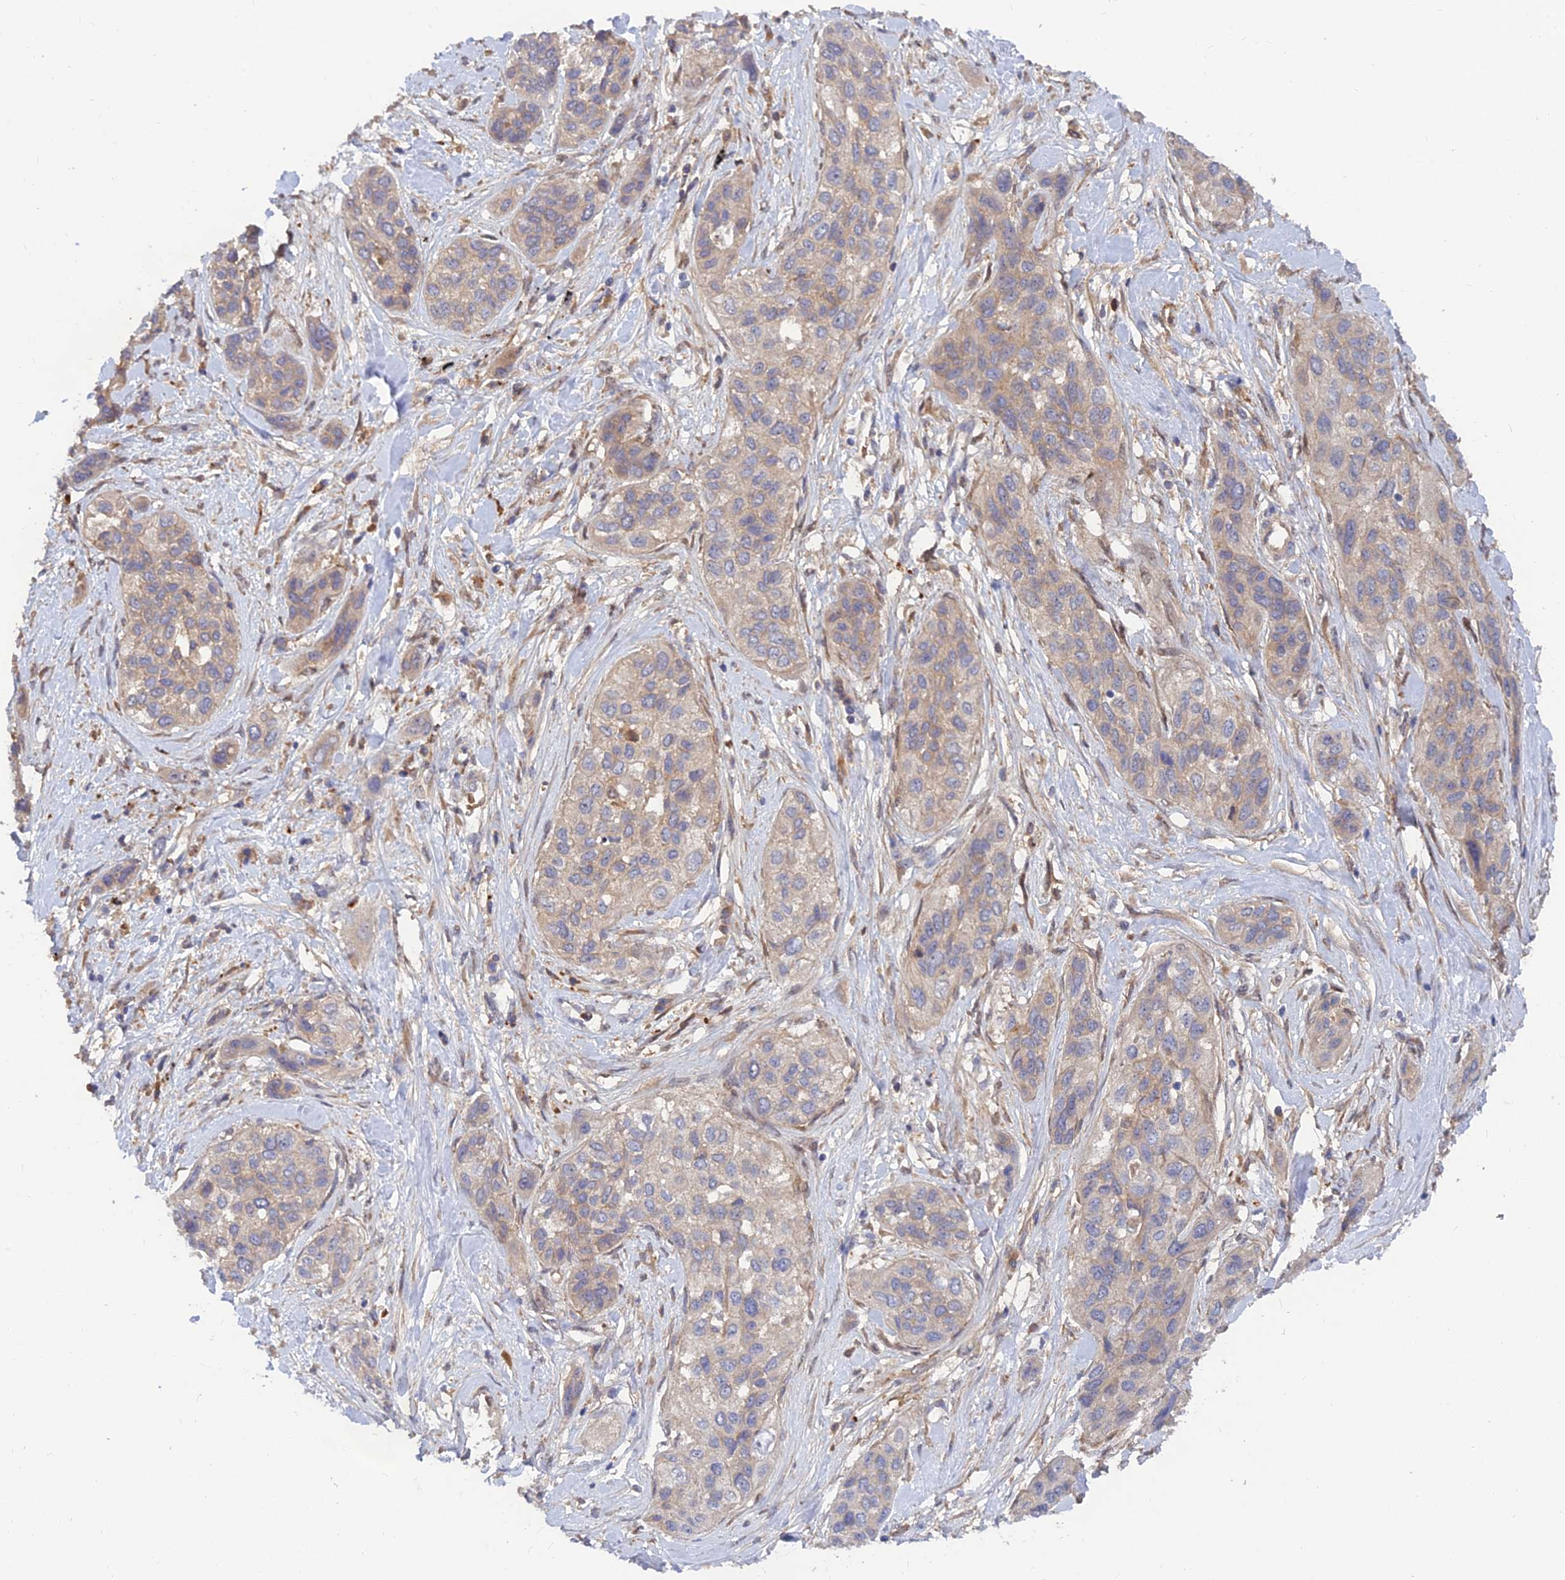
{"staining": {"intensity": "negative", "quantity": "none", "location": "none"}, "tissue": "lung cancer", "cell_type": "Tumor cells", "image_type": "cancer", "snomed": [{"axis": "morphology", "description": "Squamous cell carcinoma, NOS"}, {"axis": "topography", "description": "Lung"}], "caption": "Human lung squamous cell carcinoma stained for a protein using immunohistochemistry reveals no expression in tumor cells.", "gene": "FAM151B", "patient": {"sex": "female", "age": 70}}